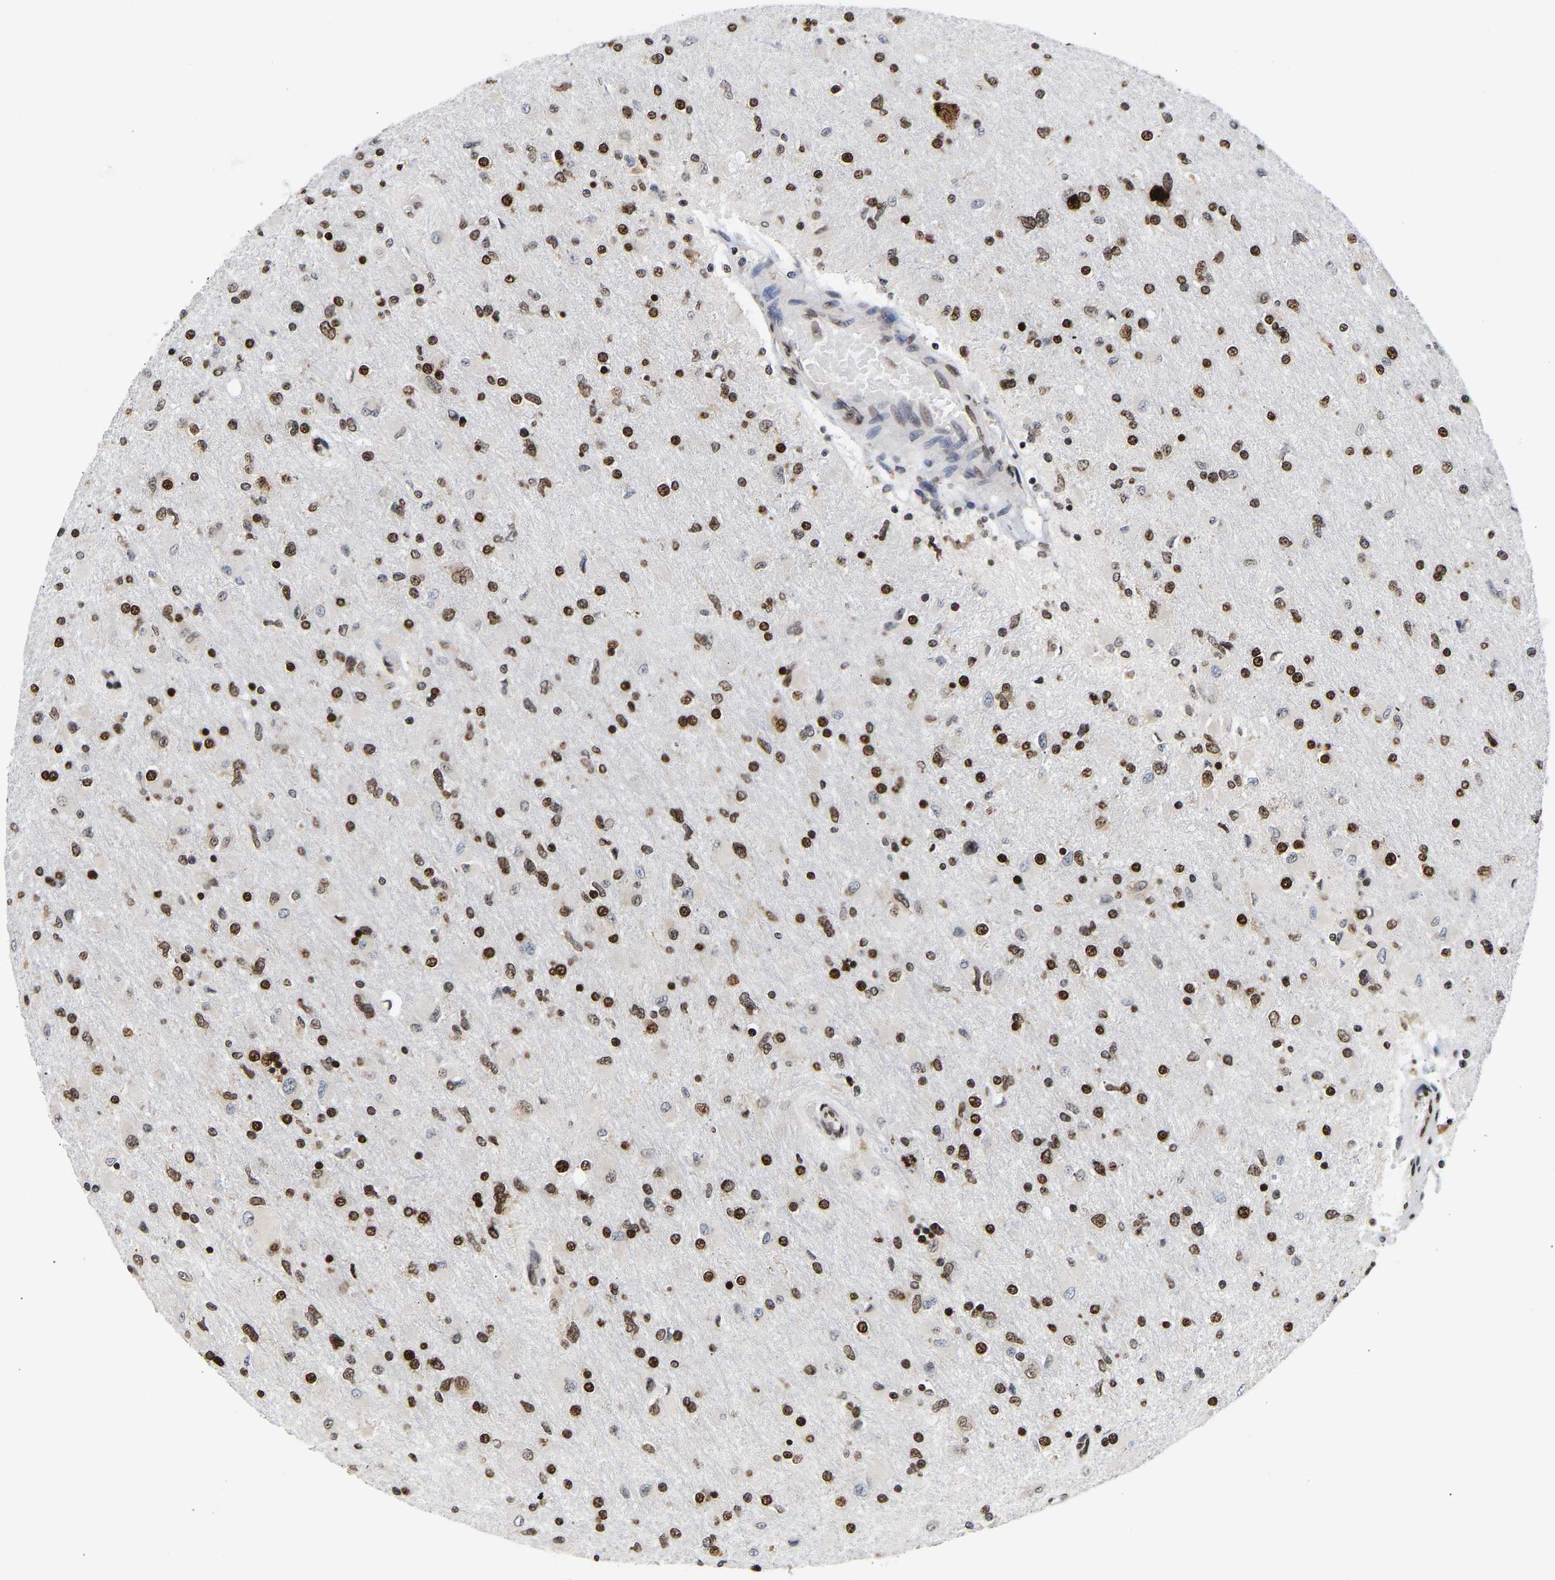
{"staining": {"intensity": "strong", "quantity": ">75%", "location": "nuclear"}, "tissue": "glioma", "cell_type": "Tumor cells", "image_type": "cancer", "snomed": [{"axis": "morphology", "description": "Glioma, malignant, High grade"}, {"axis": "topography", "description": "Cerebral cortex"}], "caption": "Strong nuclear positivity is seen in about >75% of tumor cells in malignant glioma (high-grade).", "gene": "PSIP1", "patient": {"sex": "female", "age": 36}}